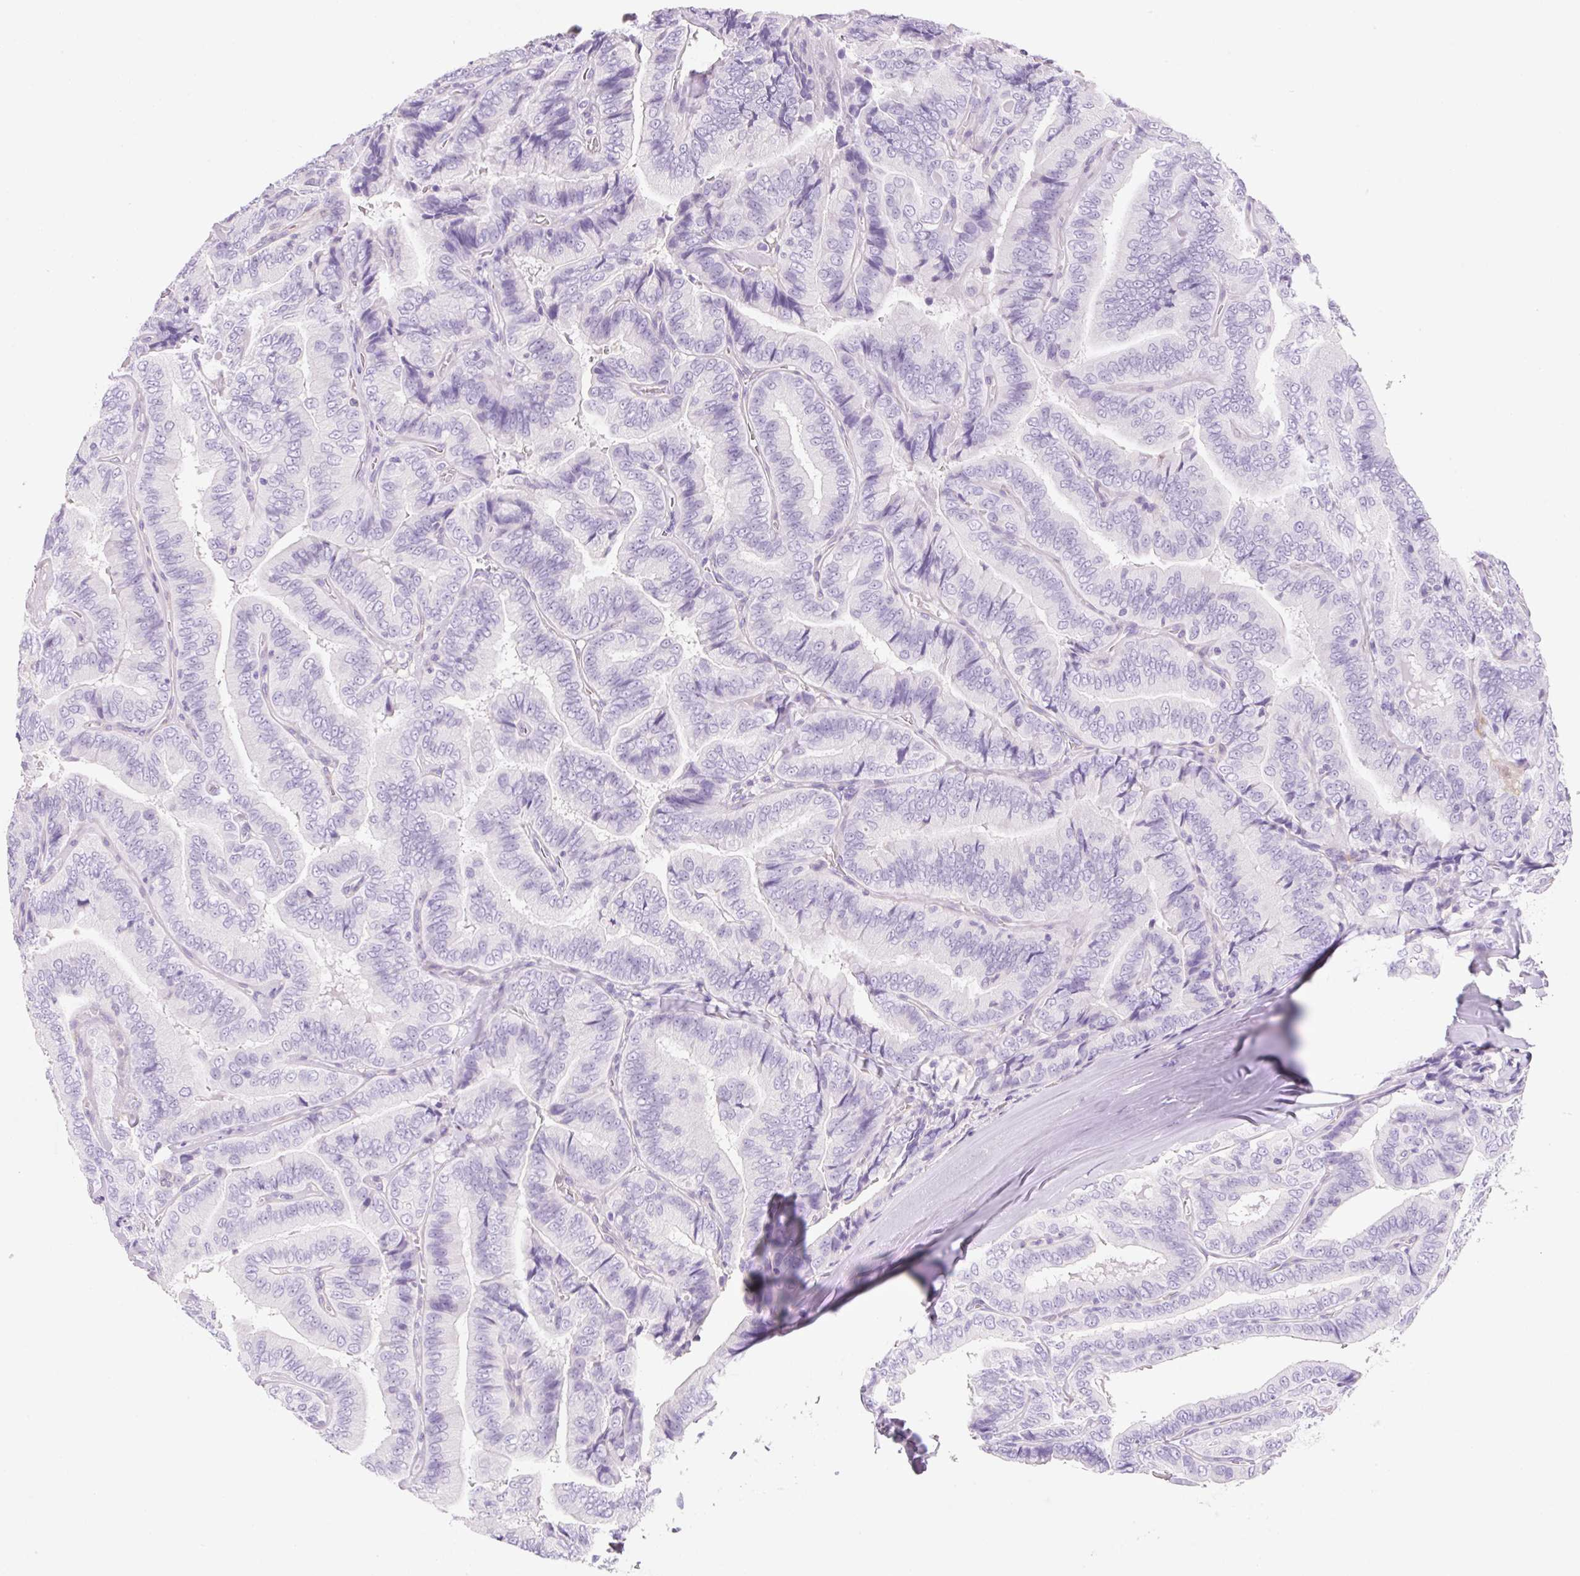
{"staining": {"intensity": "negative", "quantity": "none", "location": "none"}, "tissue": "thyroid cancer", "cell_type": "Tumor cells", "image_type": "cancer", "snomed": [{"axis": "morphology", "description": "Papillary adenocarcinoma, NOS"}, {"axis": "topography", "description": "Thyroid gland"}], "caption": "Human thyroid papillary adenocarcinoma stained for a protein using IHC exhibits no expression in tumor cells.", "gene": "FABP5", "patient": {"sex": "male", "age": 61}}